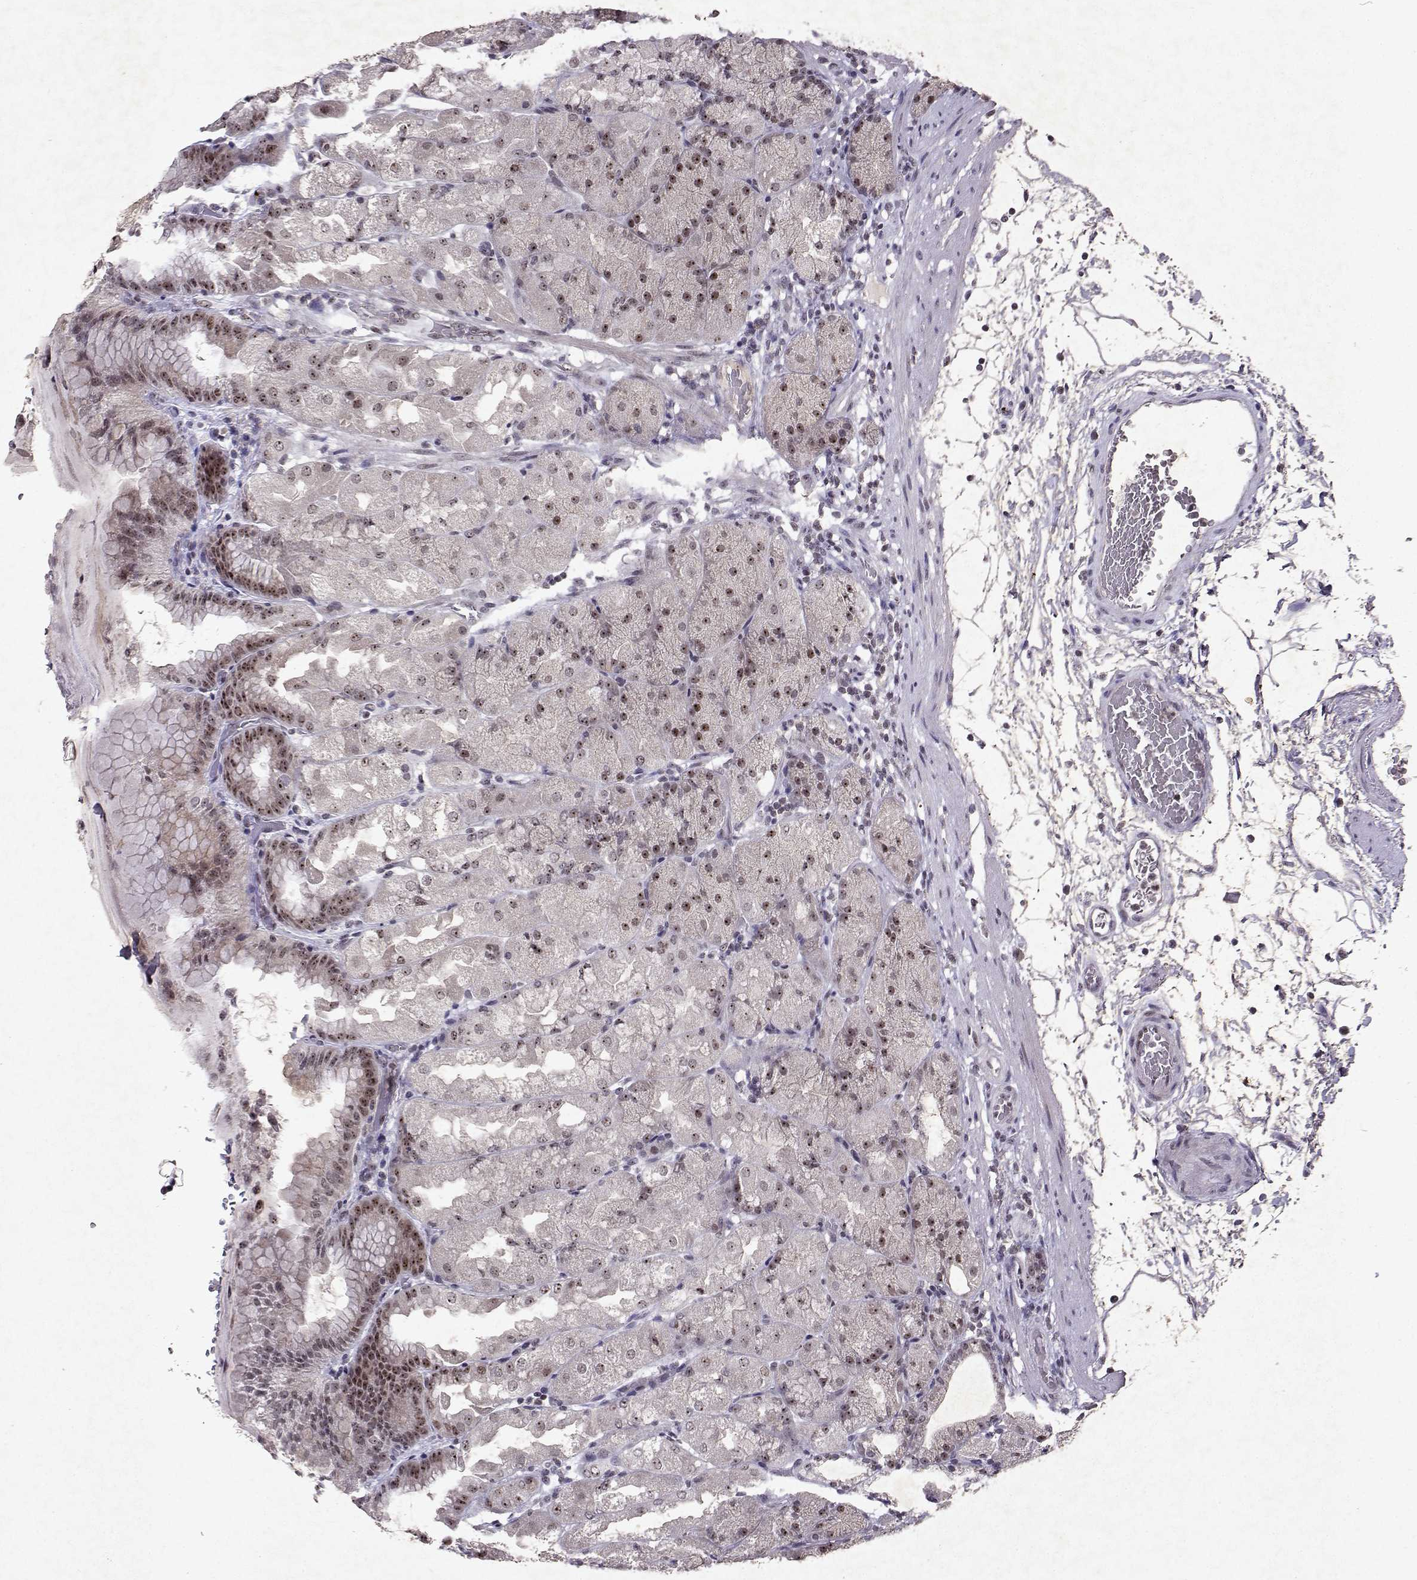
{"staining": {"intensity": "moderate", "quantity": "25%-75%", "location": "nuclear"}, "tissue": "stomach", "cell_type": "Glandular cells", "image_type": "normal", "snomed": [{"axis": "morphology", "description": "Normal tissue, NOS"}, {"axis": "topography", "description": "Stomach, upper"}, {"axis": "topography", "description": "Stomach"}, {"axis": "topography", "description": "Stomach, lower"}], "caption": "DAB (3,3'-diaminobenzidine) immunohistochemical staining of normal stomach exhibits moderate nuclear protein expression in about 25%-75% of glandular cells. (DAB = brown stain, brightfield microscopy at high magnification).", "gene": "DDX56", "patient": {"sex": "male", "age": 62}}